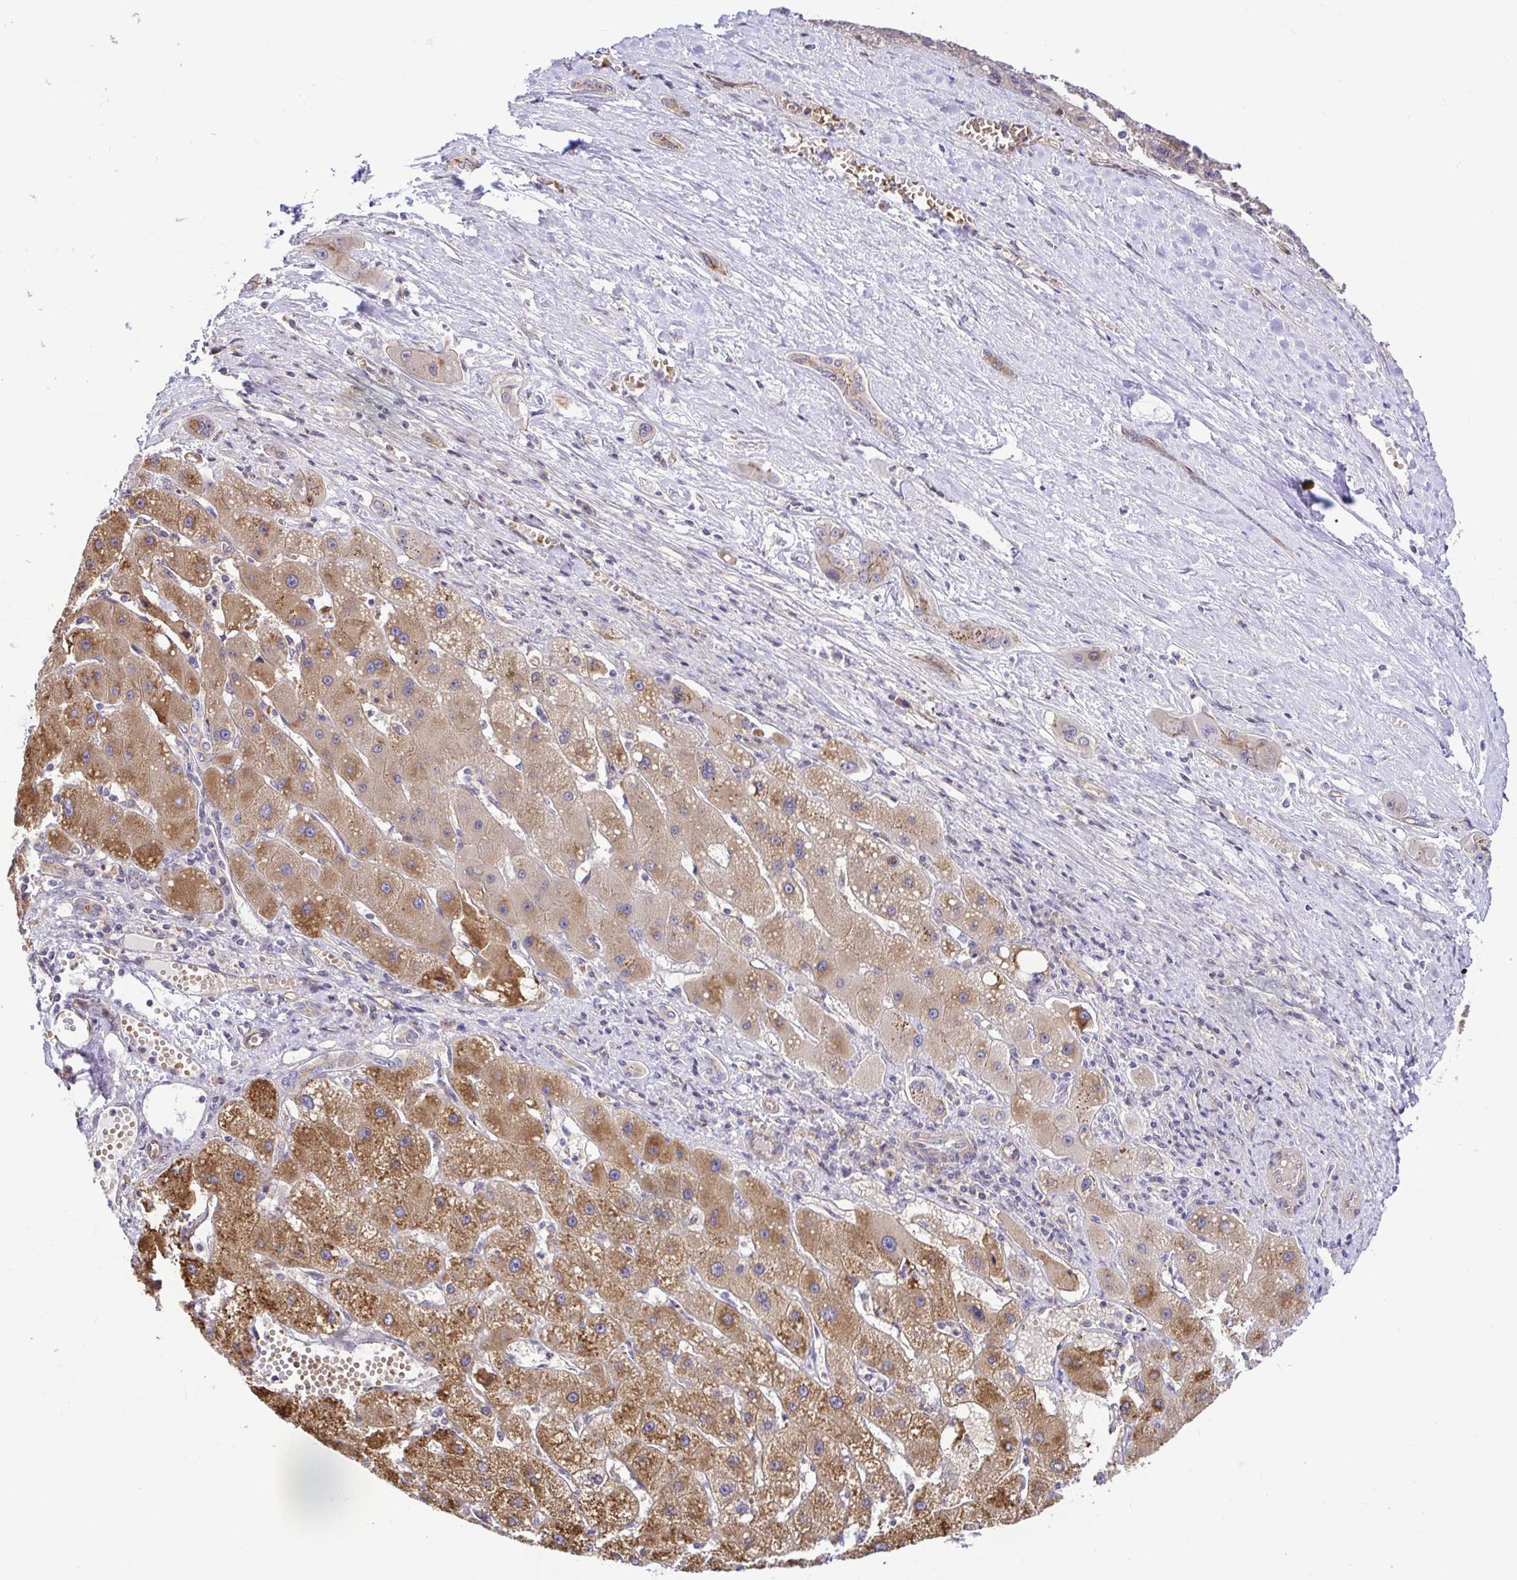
{"staining": {"intensity": "moderate", "quantity": "25%-75%", "location": "cytoplasmic/membranous"}, "tissue": "liver cancer", "cell_type": "Tumor cells", "image_type": "cancer", "snomed": [{"axis": "morphology", "description": "Carcinoma, Hepatocellular, NOS"}, {"axis": "topography", "description": "Liver"}], "caption": "Moderate cytoplasmic/membranous positivity for a protein is present in about 25%-75% of tumor cells of liver cancer using immunohistochemistry.", "gene": "TRIM55", "patient": {"sex": "female", "age": 82}}